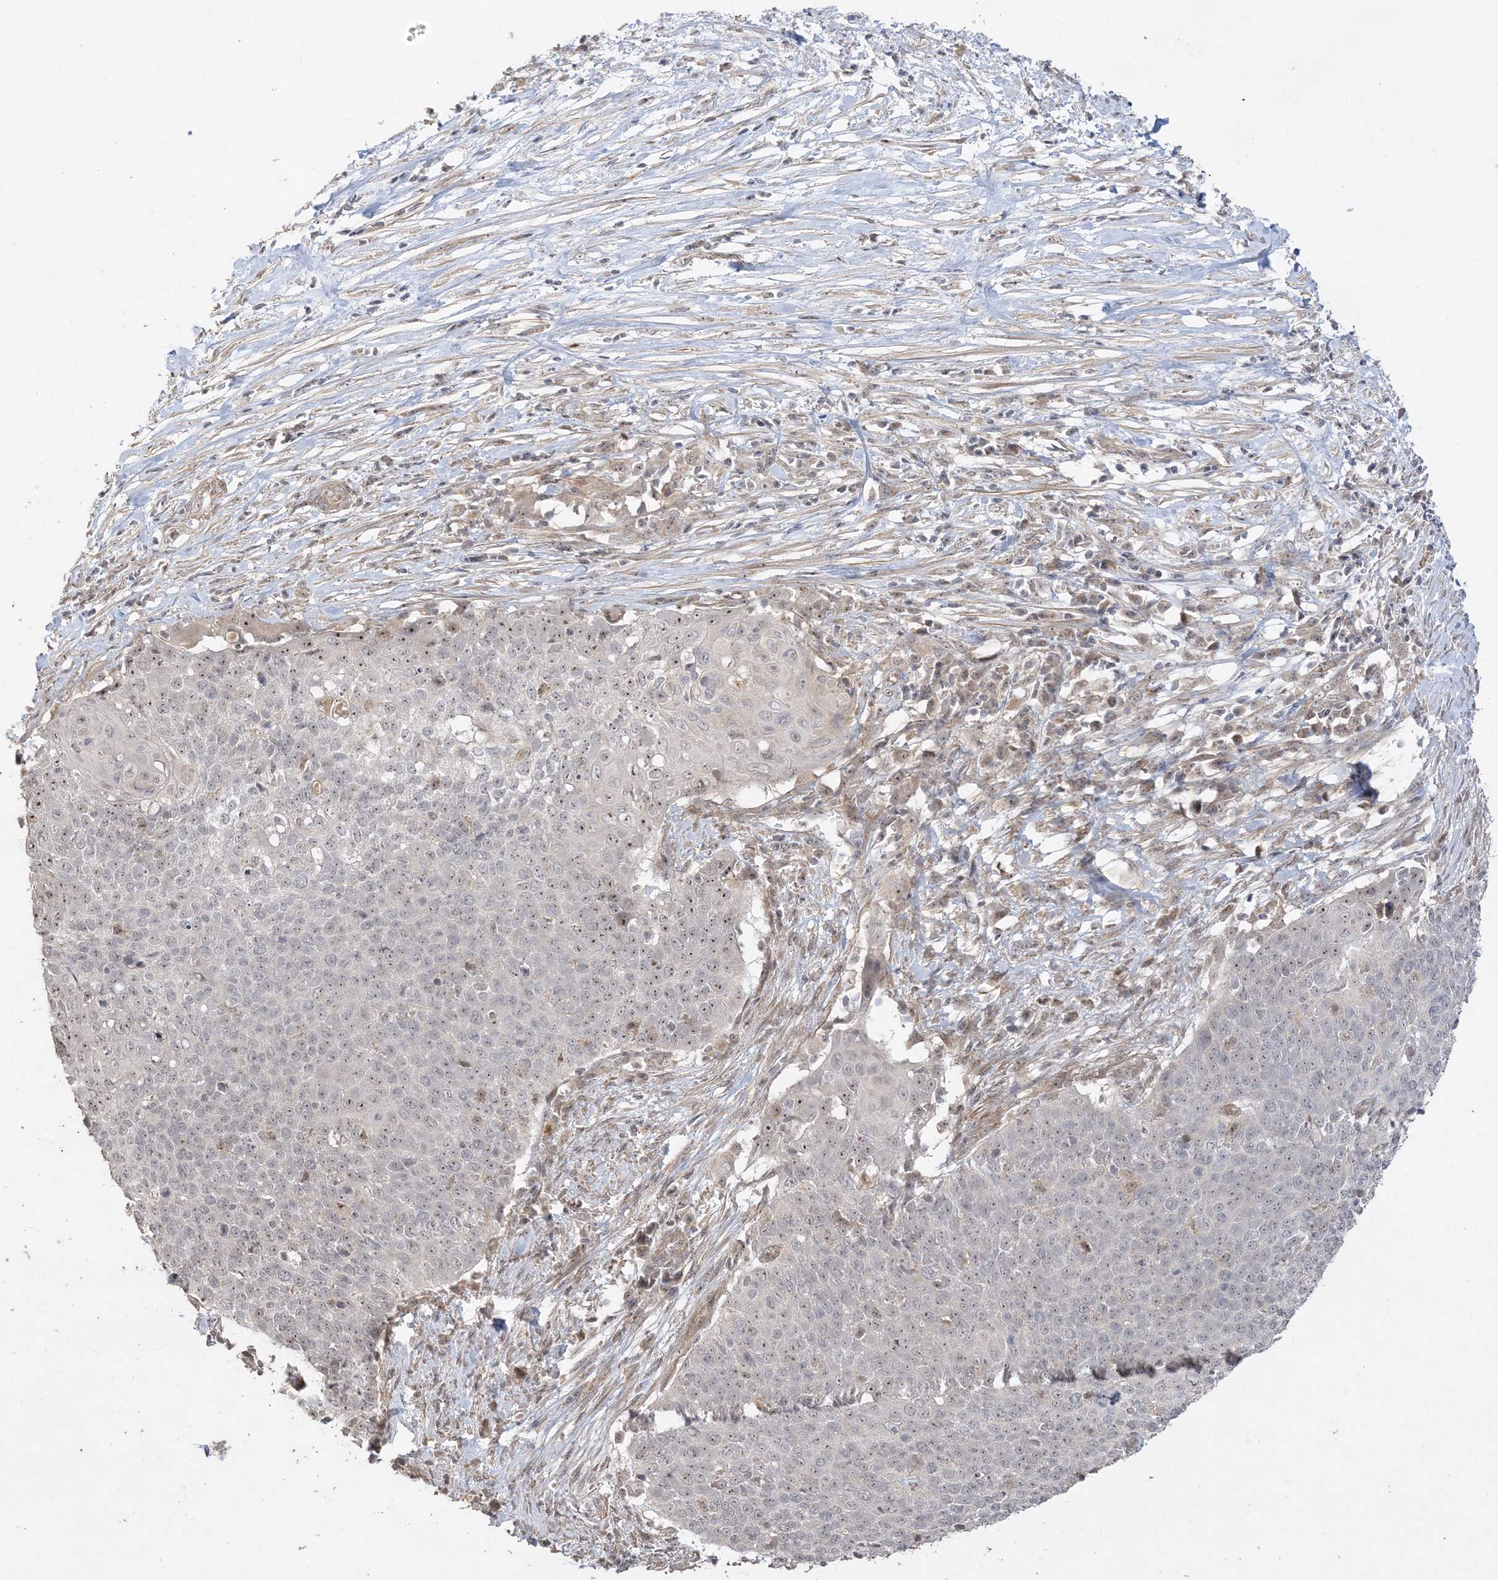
{"staining": {"intensity": "moderate", "quantity": "<25%", "location": "nuclear"}, "tissue": "cervical cancer", "cell_type": "Tumor cells", "image_type": "cancer", "snomed": [{"axis": "morphology", "description": "Squamous cell carcinoma, NOS"}, {"axis": "topography", "description": "Cervix"}], "caption": "A low amount of moderate nuclear staining is identified in about <25% of tumor cells in cervical cancer (squamous cell carcinoma) tissue. Nuclei are stained in blue.", "gene": "DDX18", "patient": {"sex": "female", "age": 39}}